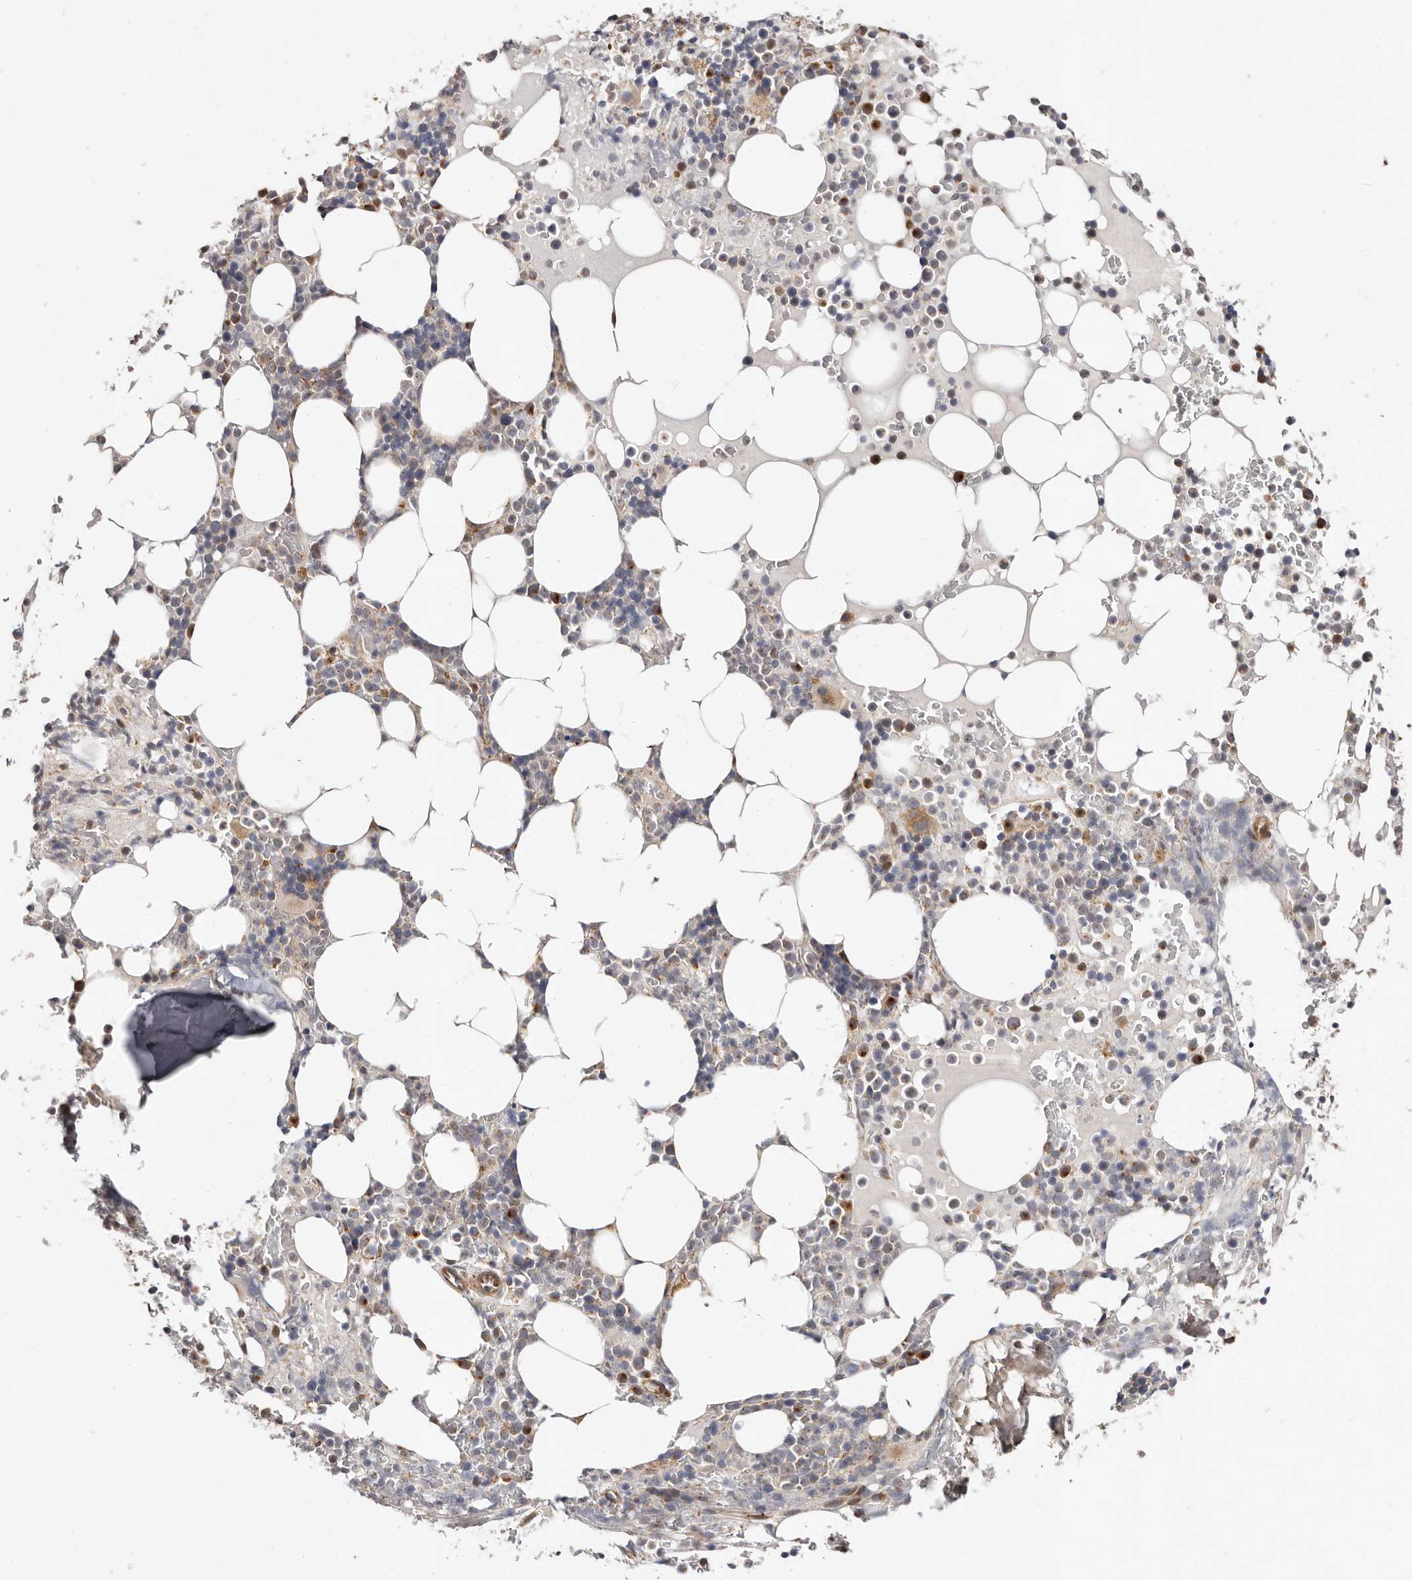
{"staining": {"intensity": "moderate", "quantity": "<25%", "location": "cytoplasmic/membranous"}, "tissue": "bone marrow", "cell_type": "Hematopoietic cells", "image_type": "normal", "snomed": [{"axis": "morphology", "description": "Normal tissue, NOS"}, {"axis": "topography", "description": "Bone marrow"}], "caption": "Brown immunohistochemical staining in benign bone marrow demonstrates moderate cytoplasmic/membranous positivity in approximately <25% of hematopoietic cells.", "gene": "USP33", "patient": {"sex": "male", "age": 58}}